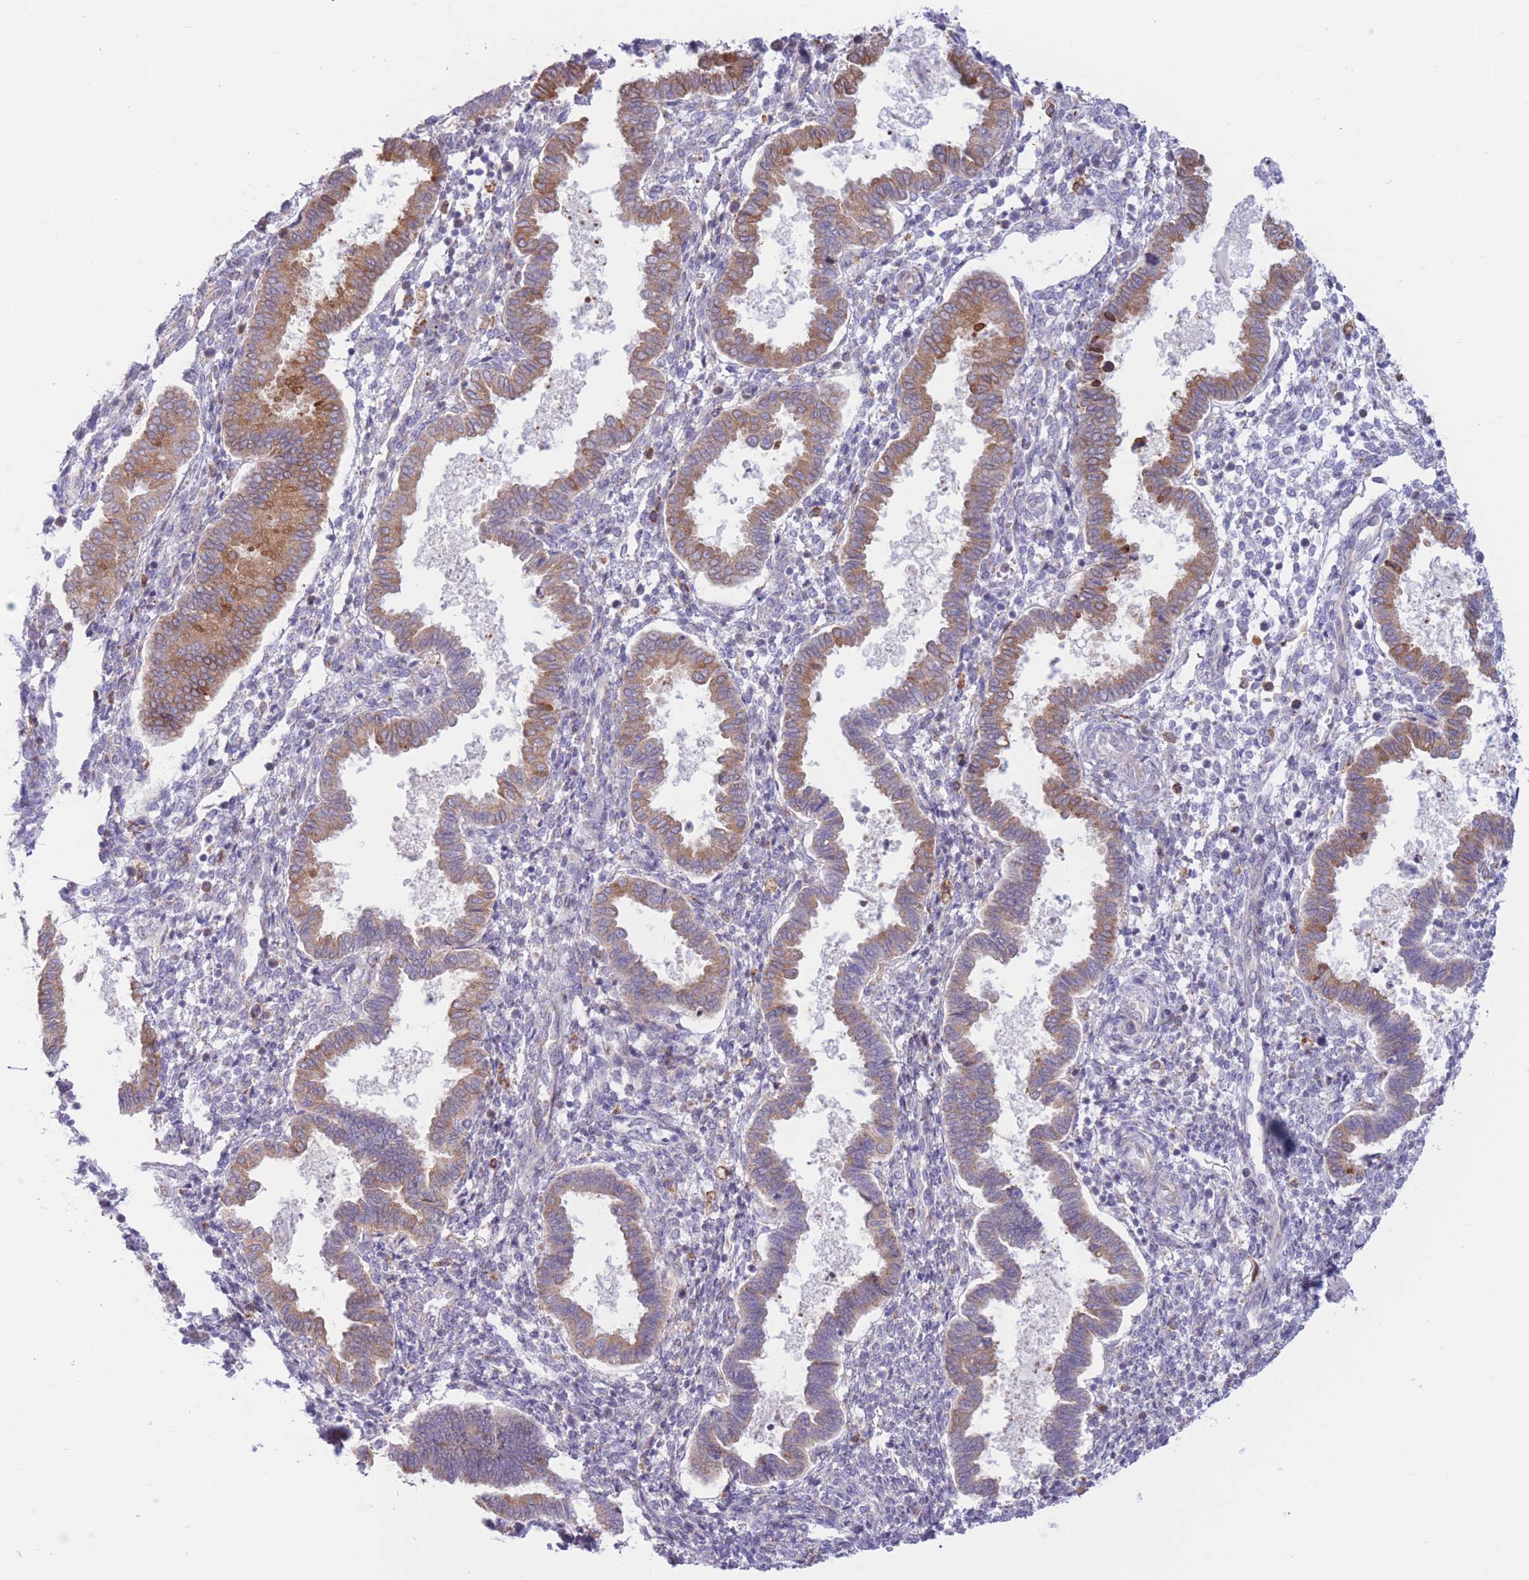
{"staining": {"intensity": "negative", "quantity": "none", "location": "none"}, "tissue": "endometrium", "cell_type": "Cells in endometrial stroma", "image_type": "normal", "snomed": [{"axis": "morphology", "description": "Normal tissue, NOS"}, {"axis": "topography", "description": "Endometrium"}], "caption": "The IHC photomicrograph has no significant staining in cells in endometrial stroma of endometrium.", "gene": "MYDGF", "patient": {"sex": "female", "age": 24}}